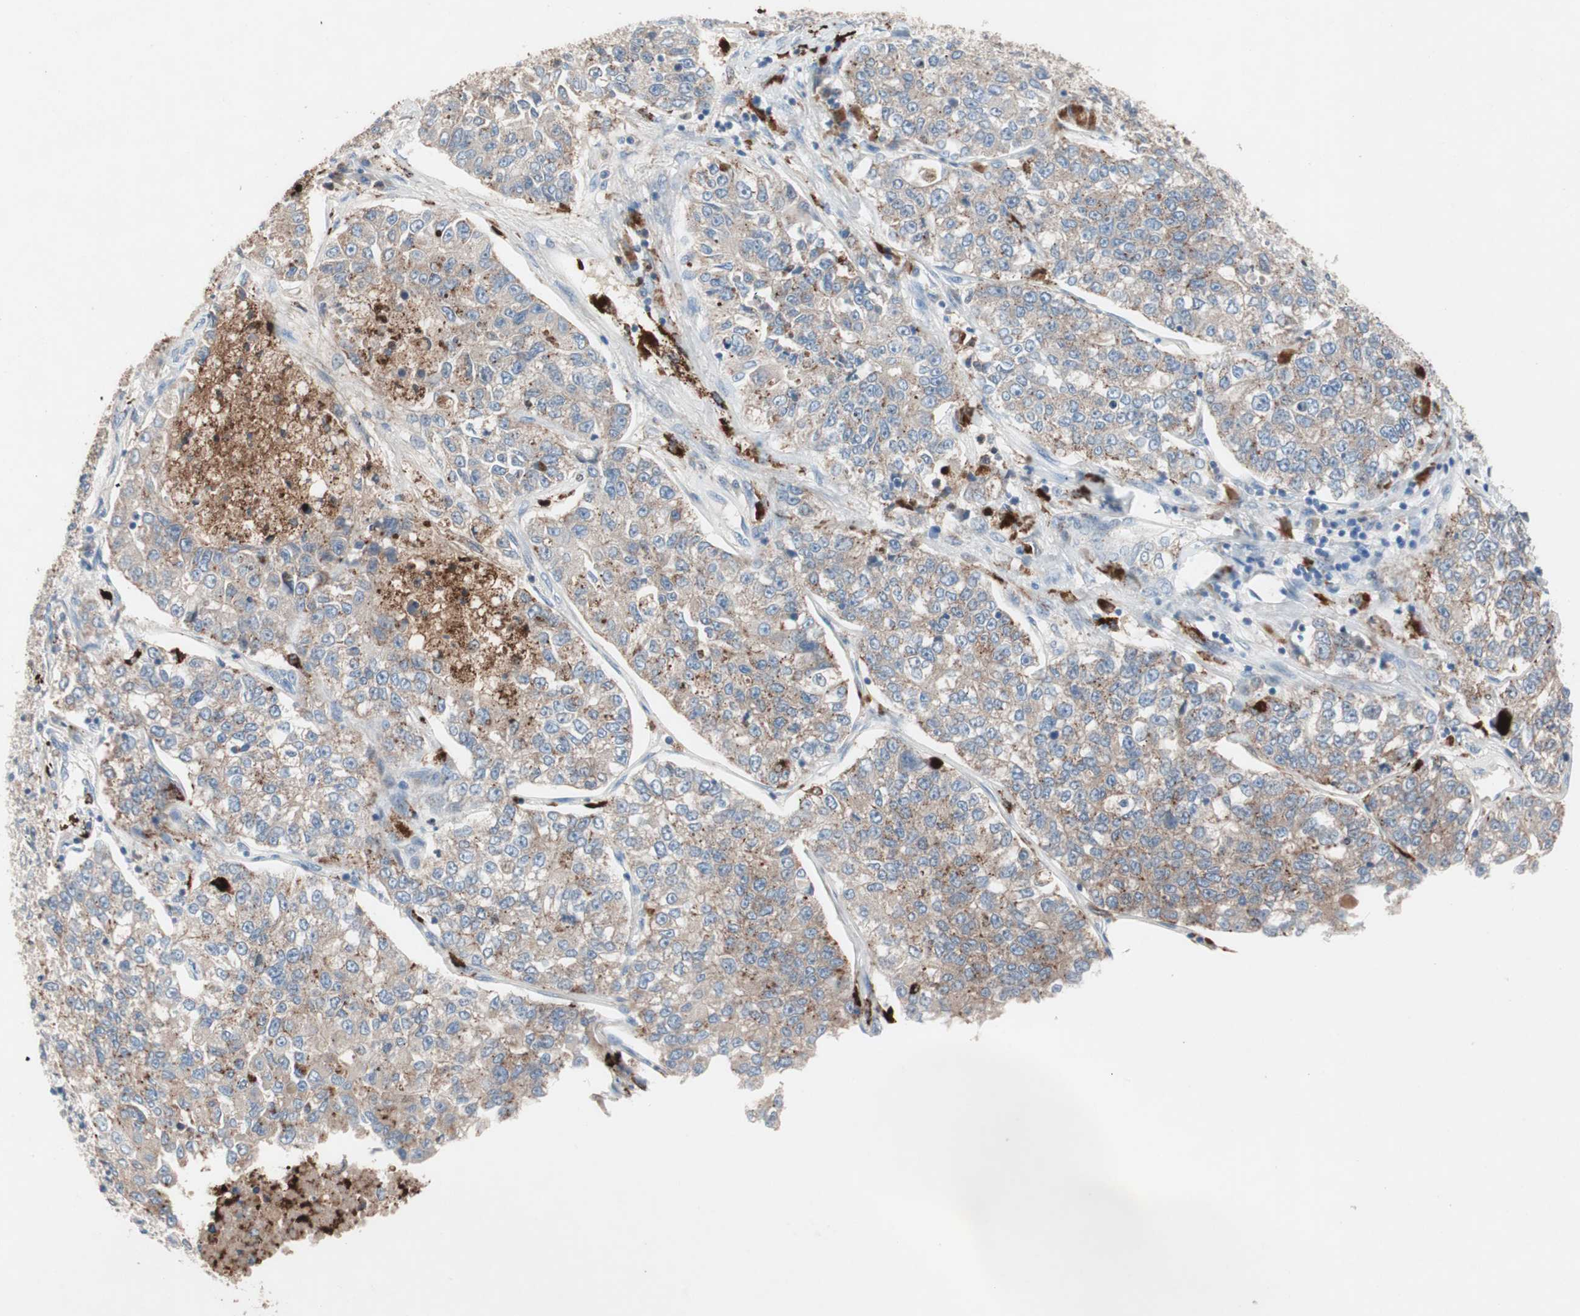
{"staining": {"intensity": "weak", "quantity": ">75%", "location": "cytoplasmic/membranous"}, "tissue": "lung cancer", "cell_type": "Tumor cells", "image_type": "cancer", "snomed": [{"axis": "morphology", "description": "Adenocarcinoma, NOS"}, {"axis": "topography", "description": "Lung"}], "caption": "Tumor cells reveal low levels of weak cytoplasmic/membranous positivity in approximately >75% of cells in adenocarcinoma (lung).", "gene": "CLEC4D", "patient": {"sex": "male", "age": 49}}